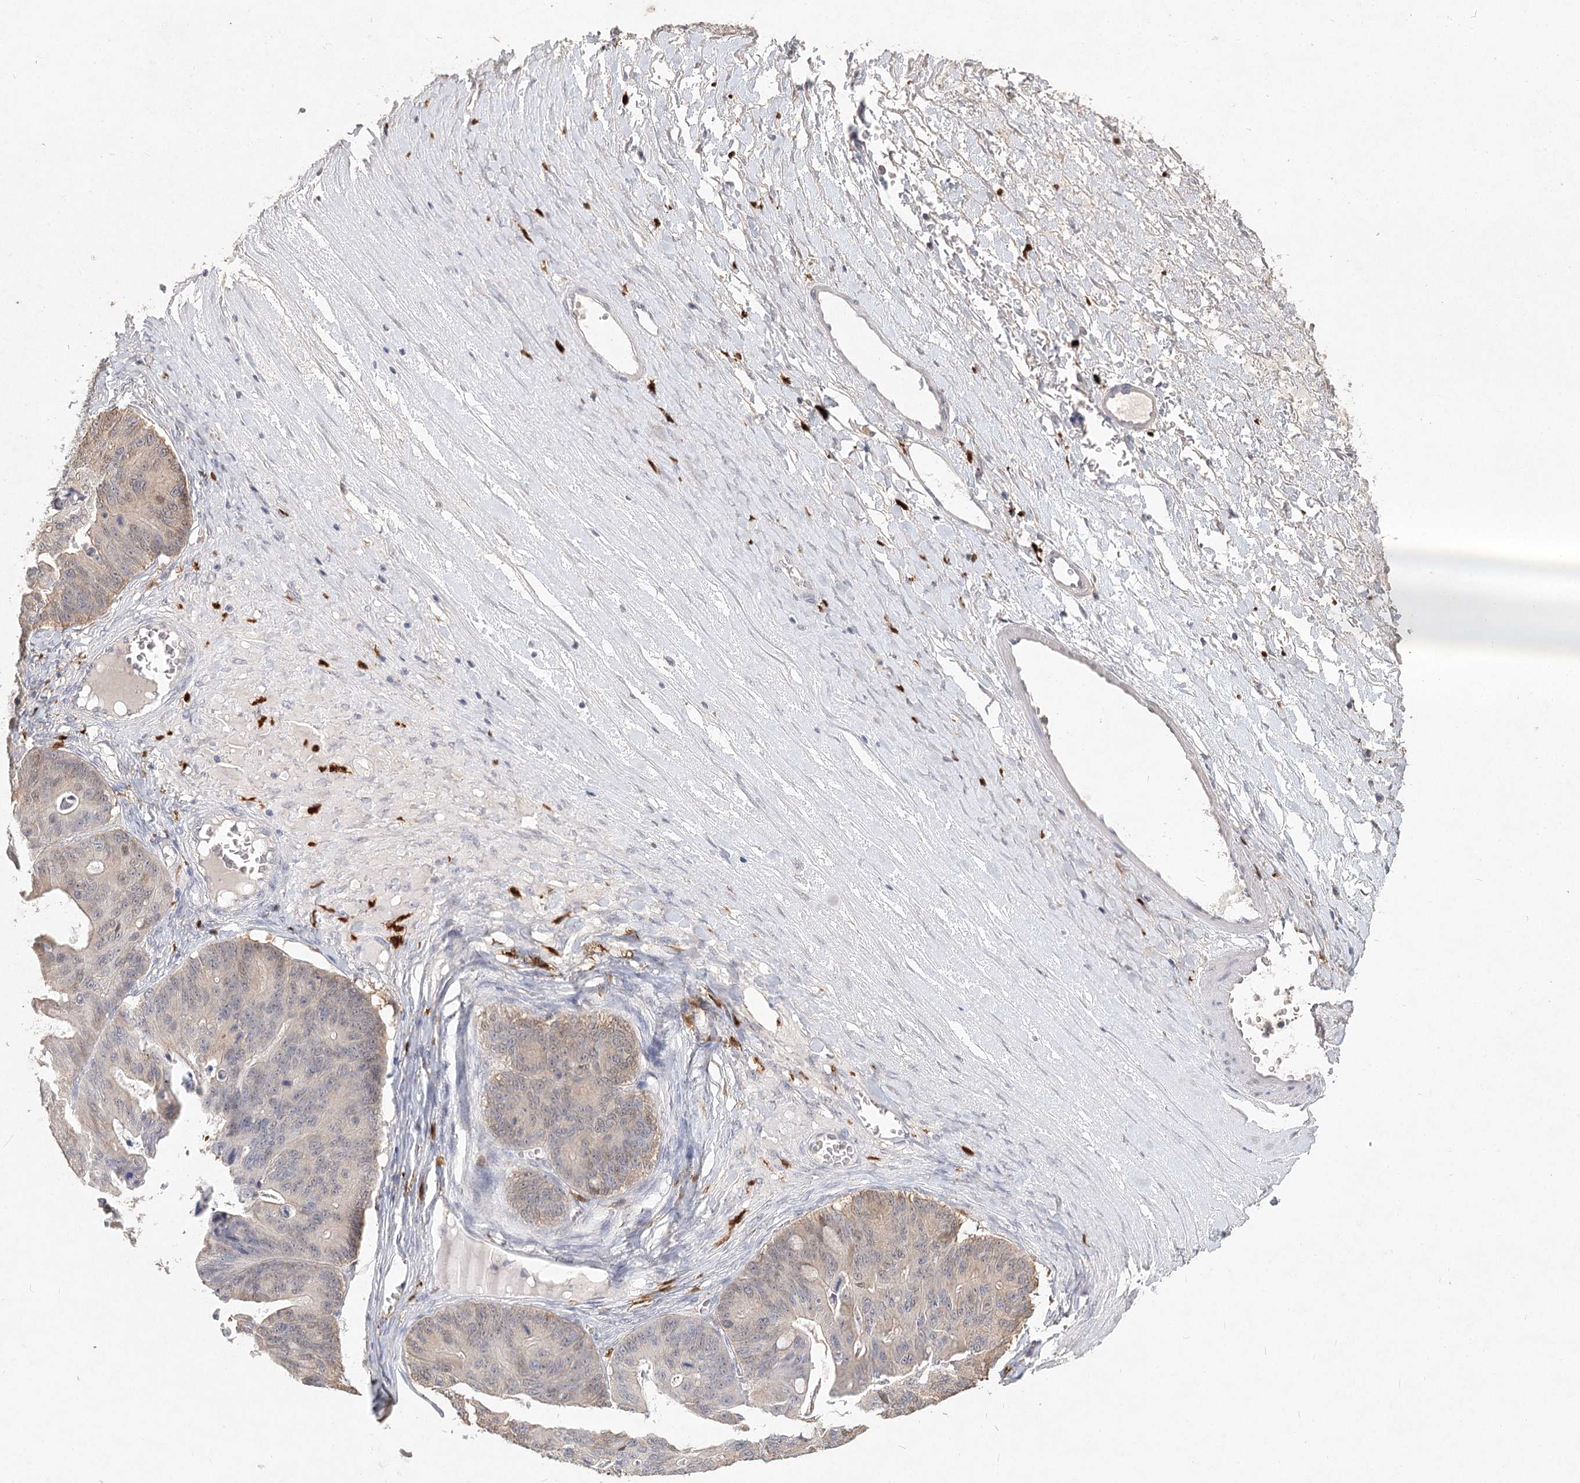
{"staining": {"intensity": "weak", "quantity": "25%-75%", "location": "cytoplasmic/membranous"}, "tissue": "ovarian cancer", "cell_type": "Tumor cells", "image_type": "cancer", "snomed": [{"axis": "morphology", "description": "Cystadenocarcinoma, mucinous, NOS"}, {"axis": "topography", "description": "Ovary"}], "caption": "Human ovarian cancer (mucinous cystadenocarcinoma) stained with a protein marker exhibits weak staining in tumor cells.", "gene": "ARSI", "patient": {"sex": "female", "age": 37}}